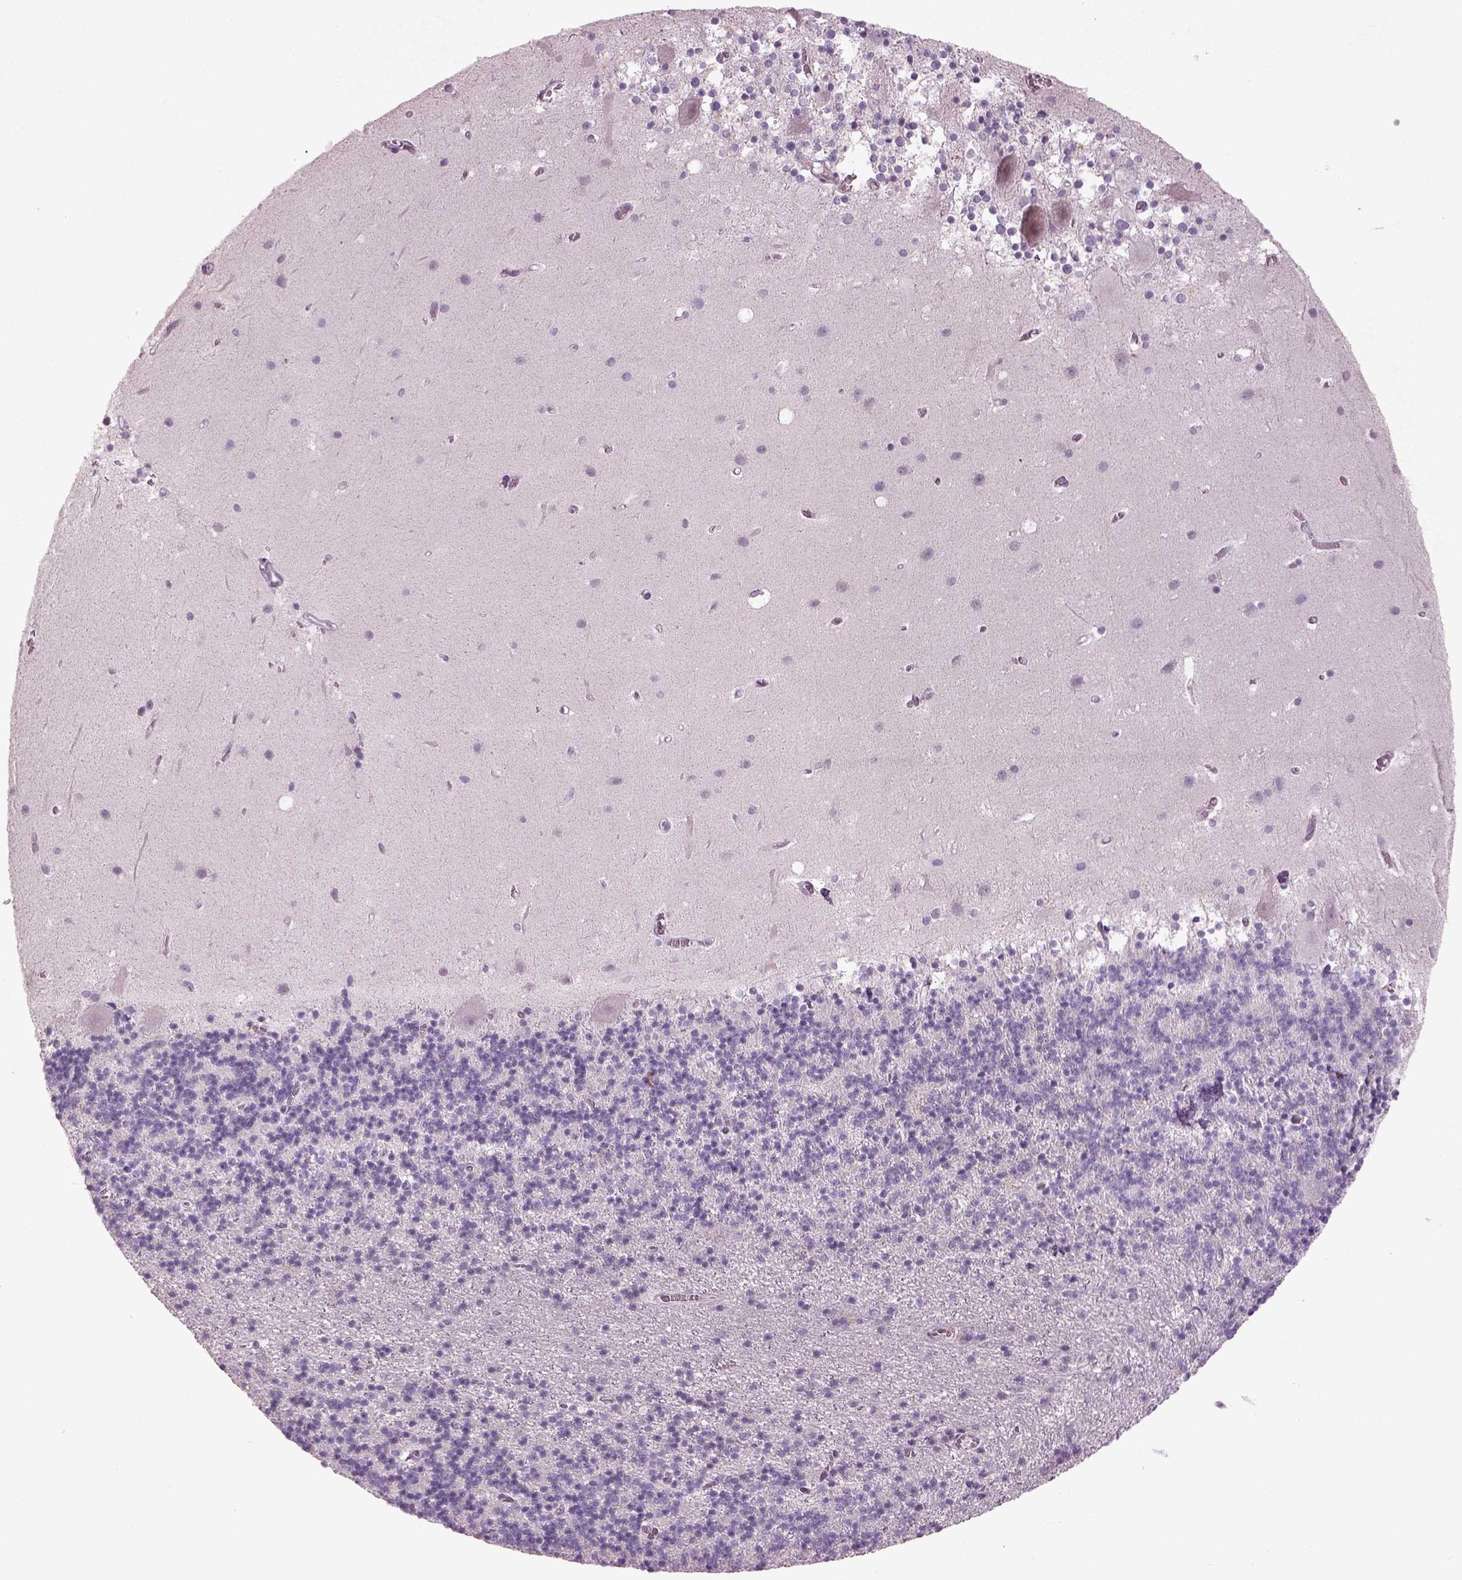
{"staining": {"intensity": "negative", "quantity": "none", "location": "none"}, "tissue": "cerebellum", "cell_type": "Cells in granular layer", "image_type": "normal", "snomed": [{"axis": "morphology", "description": "Normal tissue, NOS"}, {"axis": "topography", "description": "Cerebellum"}], "caption": "Immunohistochemistry histopathology image of normal human cerebellum stained for a protein (brown), which displays no staining in cells in granular layer.", "gene": "PENK", "patient": {"sex": "male", "age": 70}}